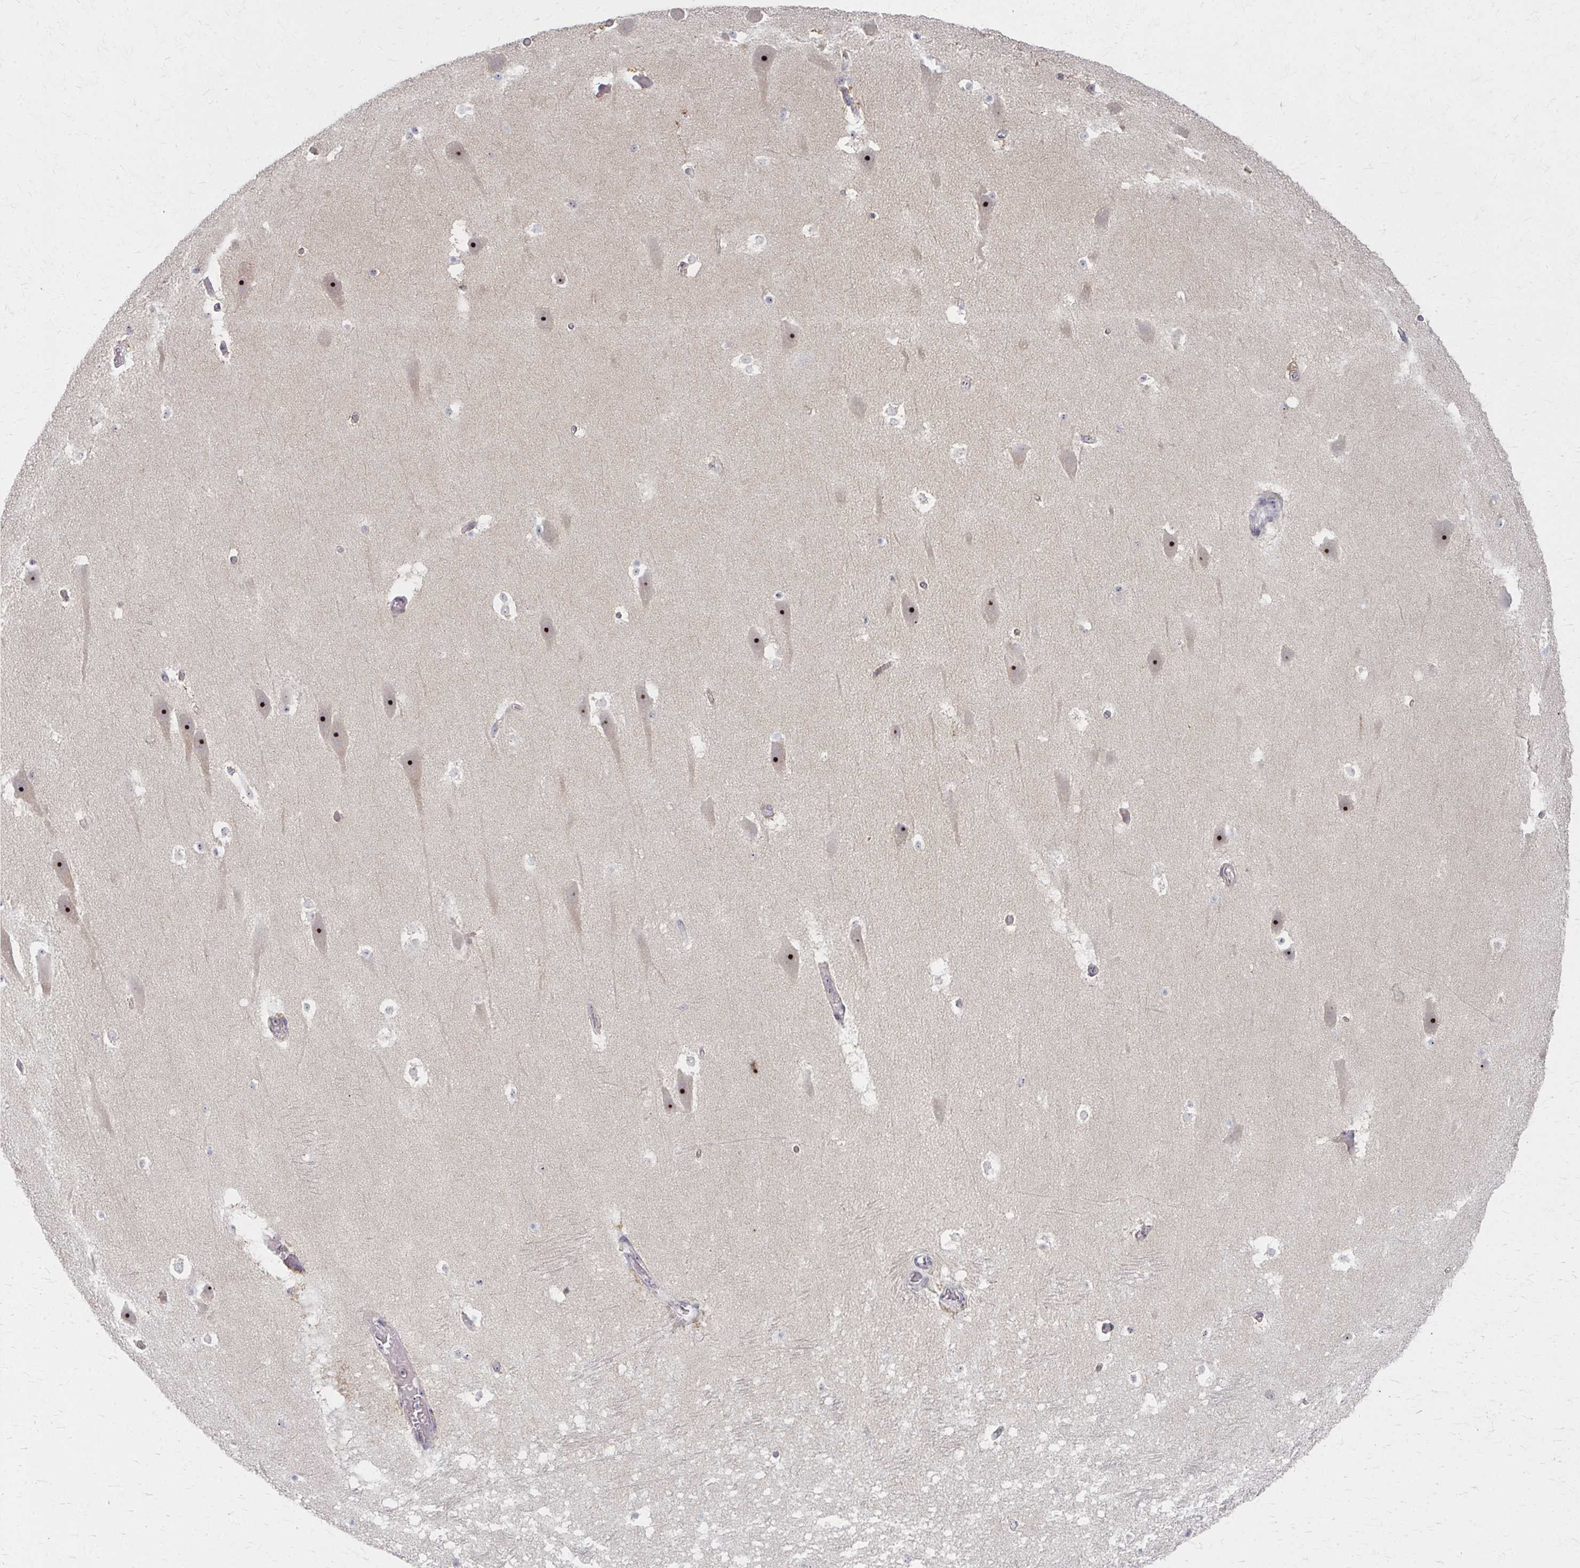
{"staining": {"intensity": "negative", "quantity": "none", "location": "none"}, "tissue": "hippocampus", "cell_type": "Glial cells", "image_type": "normal", "snomed": [{"axis": "morphology", "description": "Normal tissue, NOS"}, {"axis": "topography", "description": "Hippocampus"}], "caption": "An immunohistochemistry (IHC) image of unremarkable hippocampus is shown. There is no staining in glial cells of hippocampus. (DAB (3,3'-diaminobenzidine) immunohistochemistry visualized using brightfield microscopy, high magnification).", "gene": "NUDT16", "patient": {"sex": "male", "age": 26}}